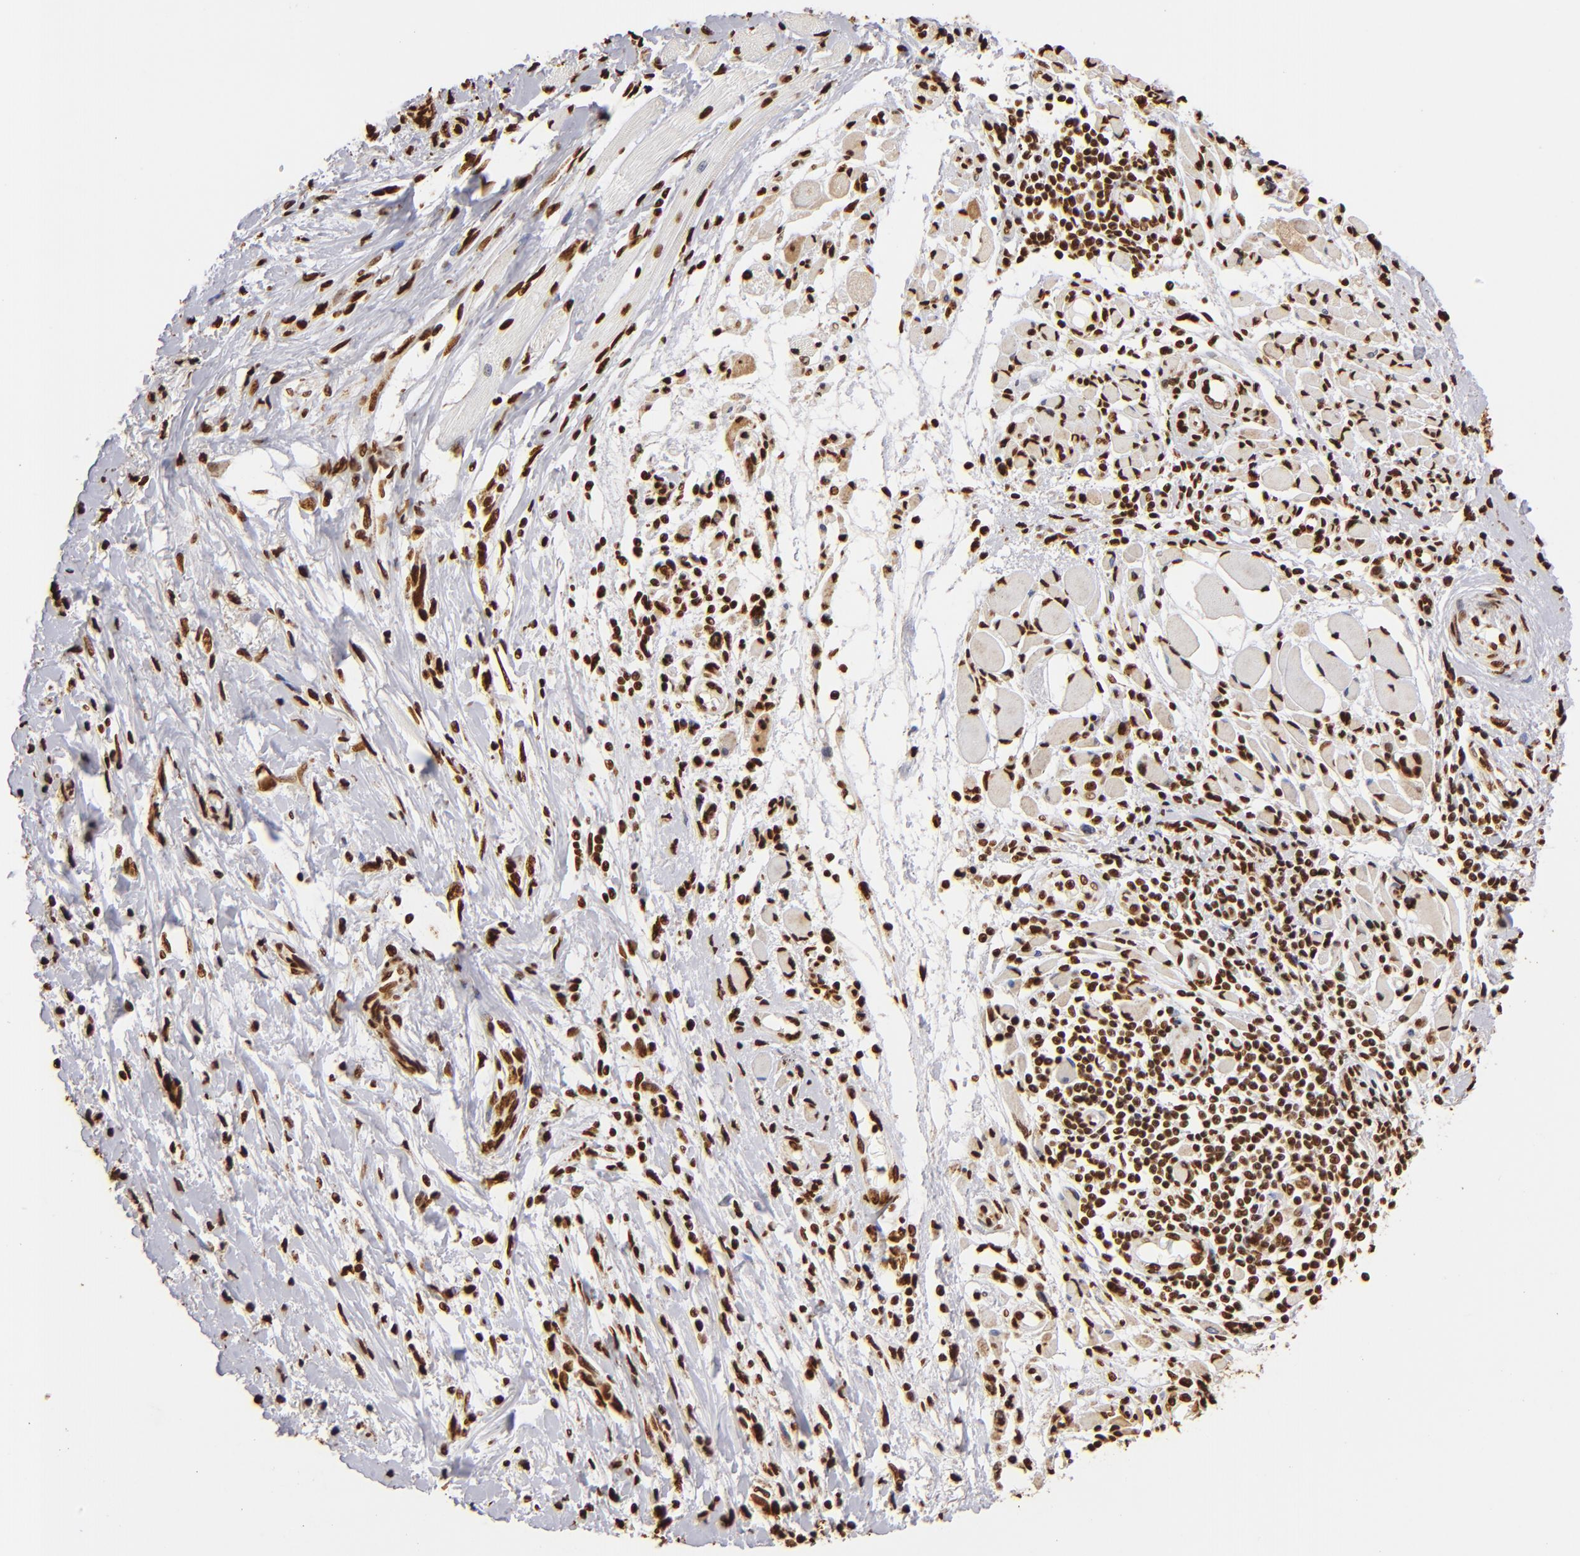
{"staining": {"intensity": "strong", "quantity": ">75%", "location": "nuclear"}, "tissue": "melanoma", "cell_type": "Tumor cells", "image_type": "cancer", "snomed": [{"axis": "morphology", "description": "Malignant melanoma, NOS"}, {"axis": "topography", "description": "Skin"}], "caption": "This histopathology image displays malignant melanoma stained with IHC to label a protein in brown. The nuclear of tumor cells show strong positivity for the protein. Nuclei are counter-stained blue.", "gene": "ILF3", "patient": {"sex": "male", "age": 91}}